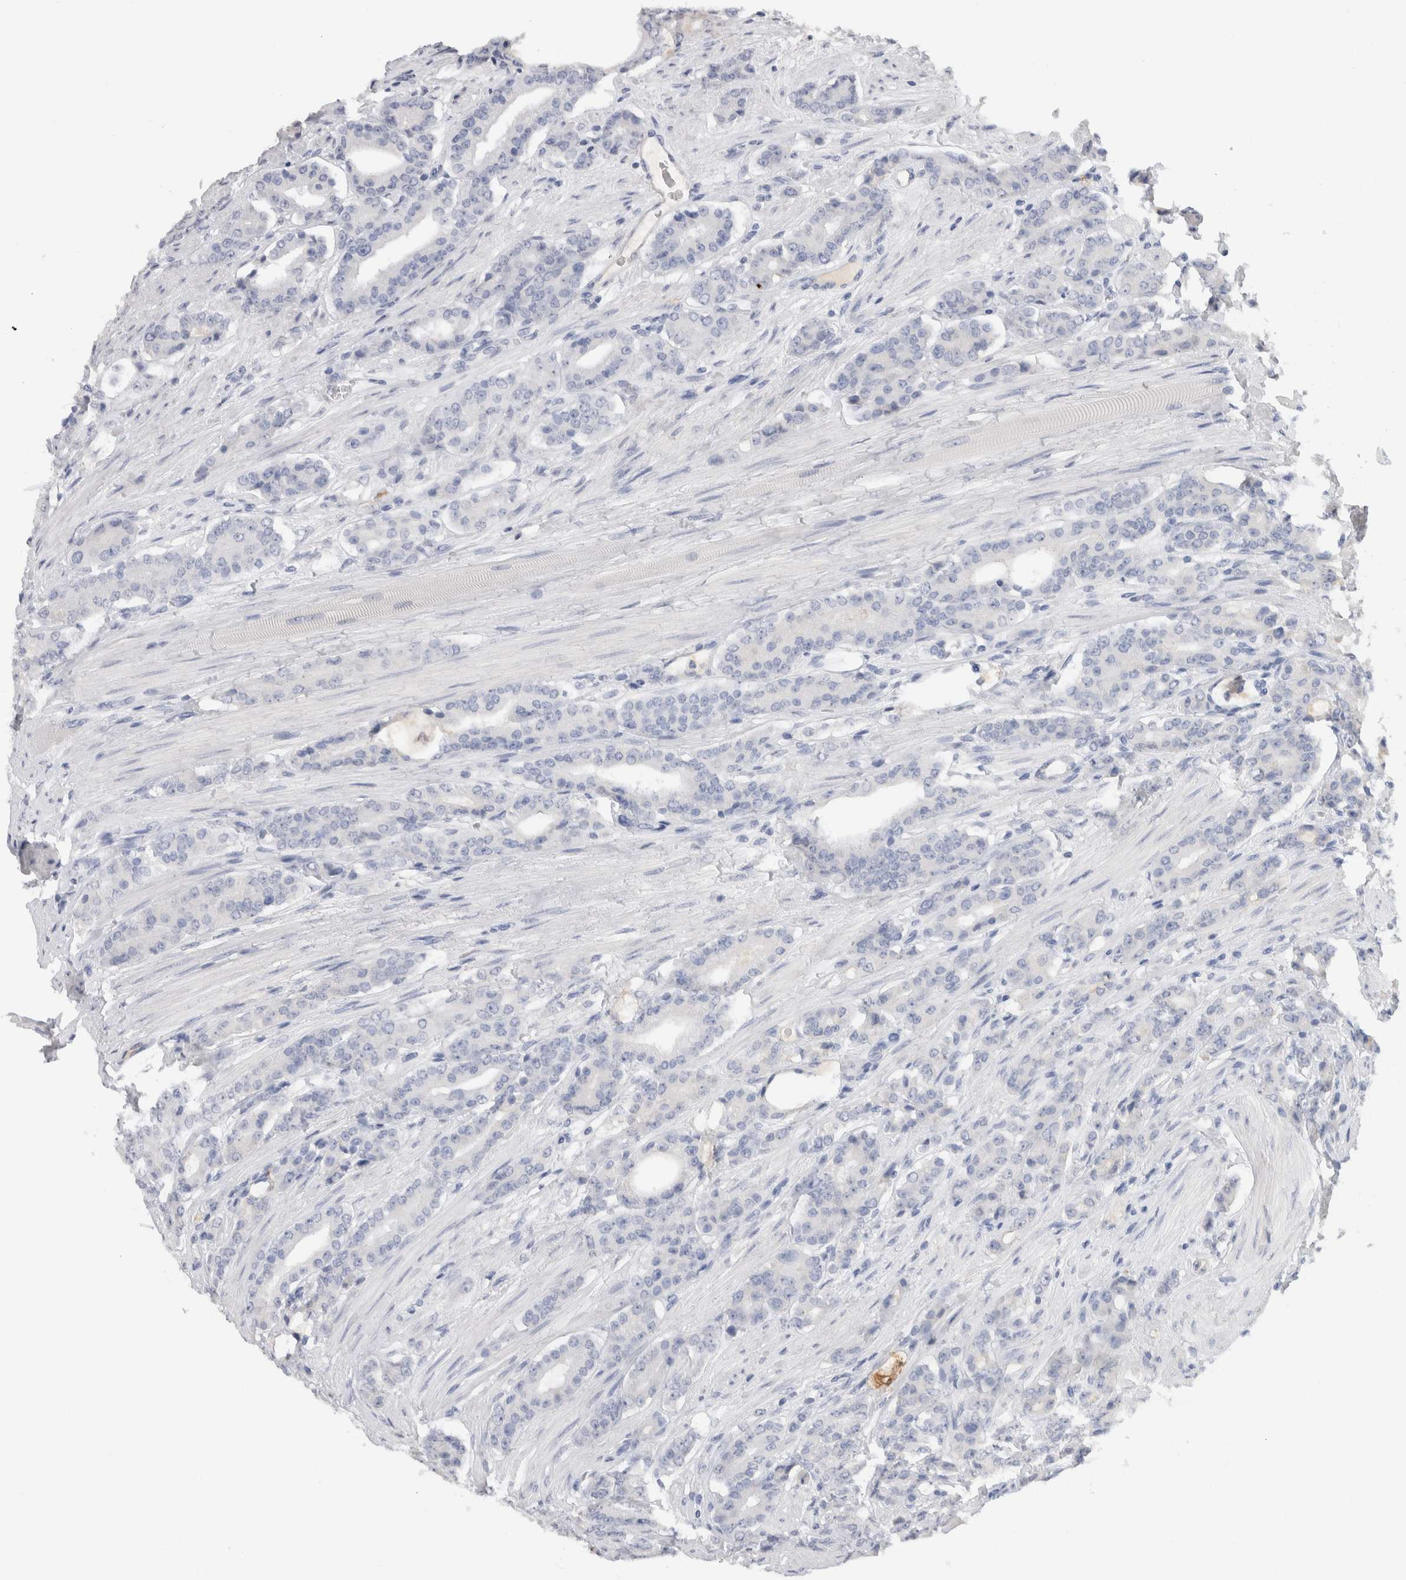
{"staining": {"intensity": "negative", "quantity": "none", "location": "none"}, "tissue": "prostate cancer", "cell_type": "Tumor cells", "image_type": "cancer", "snomed": [{"axis": "morphology", "description": "Adenocarcinoma, High grade"}, {"axis": "topography", "description": "Prostate"}], "caption": "Prostate cancer (high-grade adenocarcinoma) was stained to show a protein in brown. There is no significant expression in tumor cells. (IHC, brightfield microscopy, high magnification).", "gene": "LAMP3", "patient": {"sex": "male", "age": 71}}